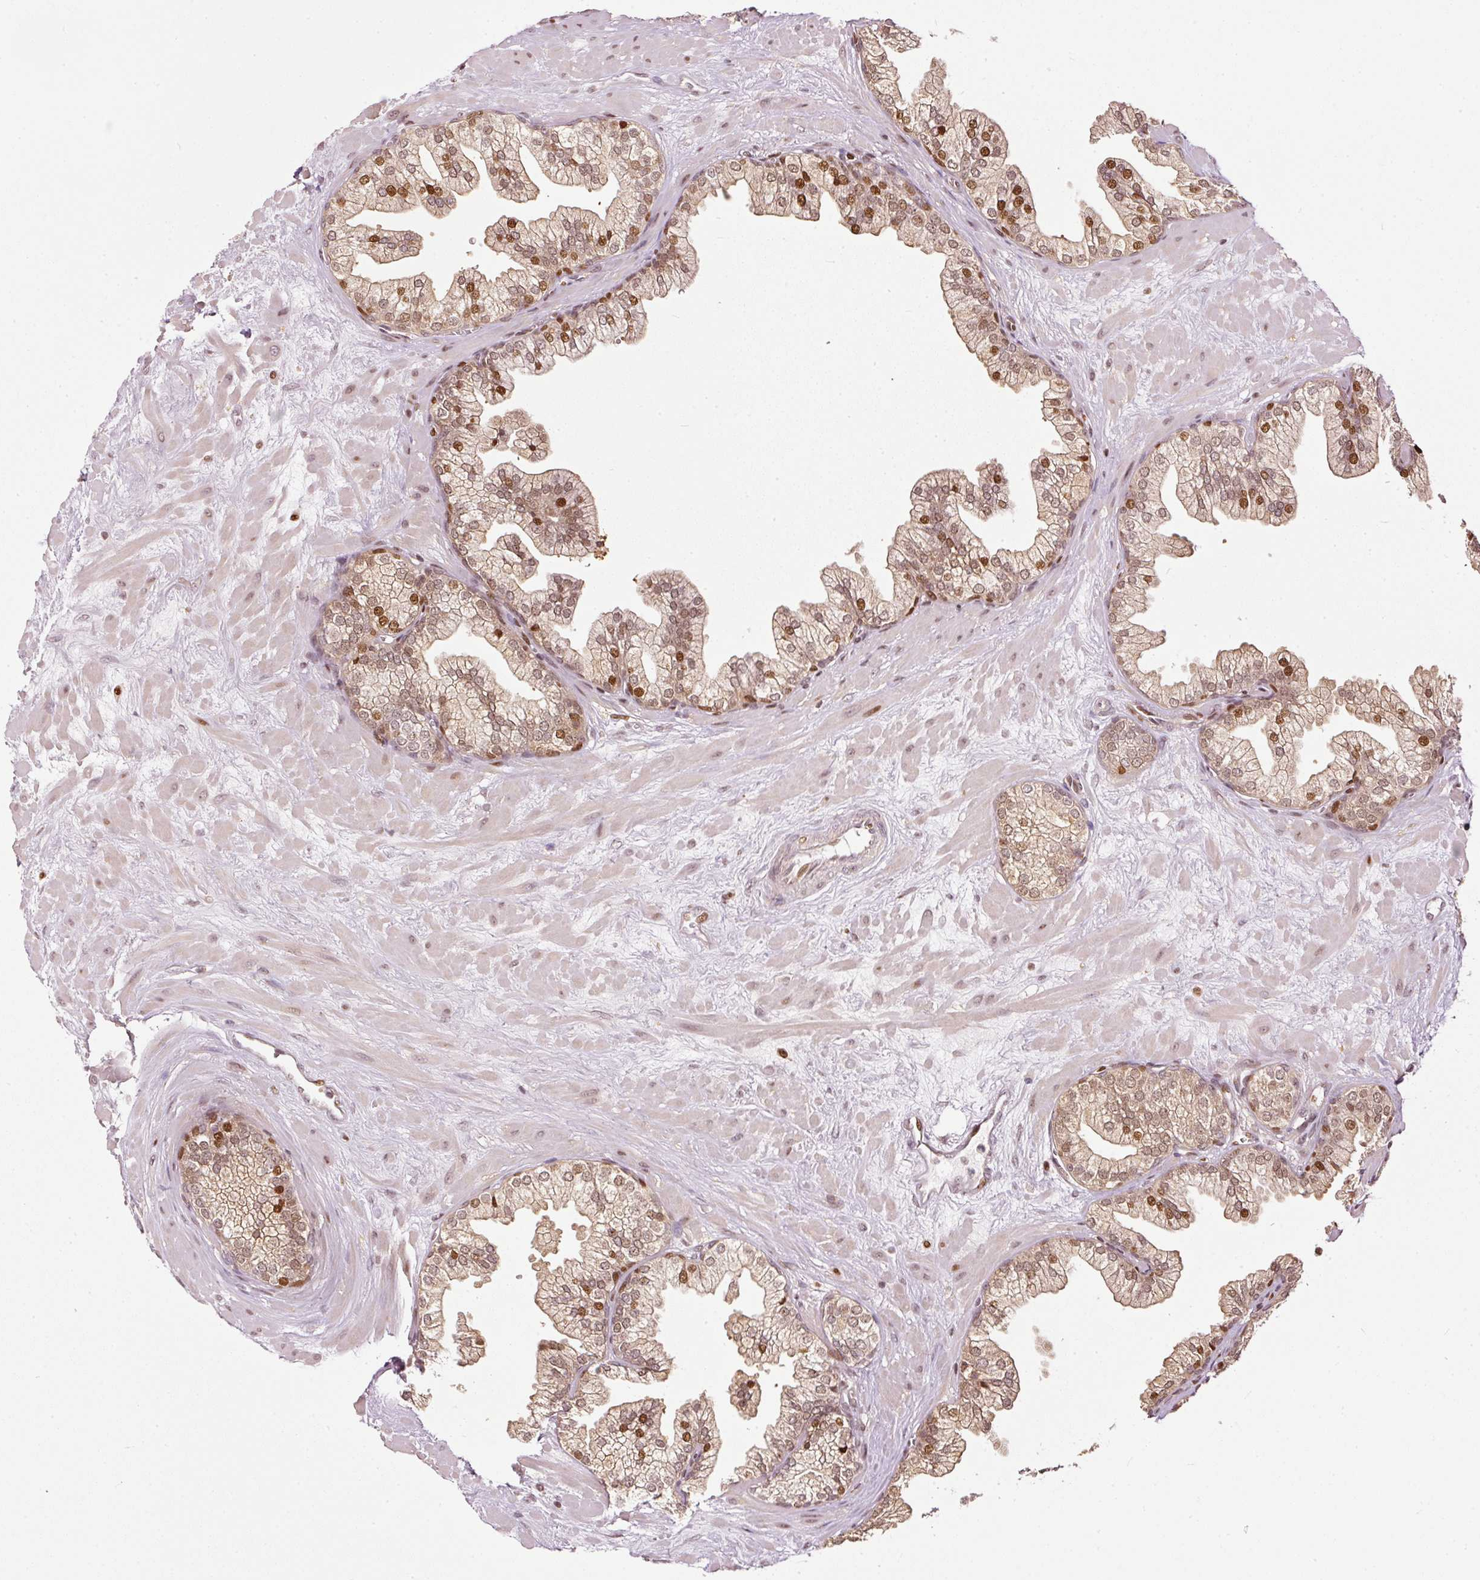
{"staining": {"intensity": "moderate", "quantity": ">75%", "location": "cytoplasmic/membranous,nuclear"}, "tissue": "prostate", "cell_type": "Glandular cells", "image_type": "normal", "snomed": [{"axis": "morphology", "description": "Normal tissue, NOS"}, {"axis": "topography", "description": "Prostate"}, {"axis": "topography", "description": "Peripheral nerve tissue"}], "caption": "Glandular cells exhibit moderate cytoplasmic/membranous,nuclear staining in approximately >75% of cells in normal prostate. The staining is performed using DAB (3,3'-diaminobenzidine) brown chromogen to label protein expression. The nuclei are counter-stained blue using hematoxylin.", "gene": "ZNF778", "patient": {"sex": "male", "age": 61}}